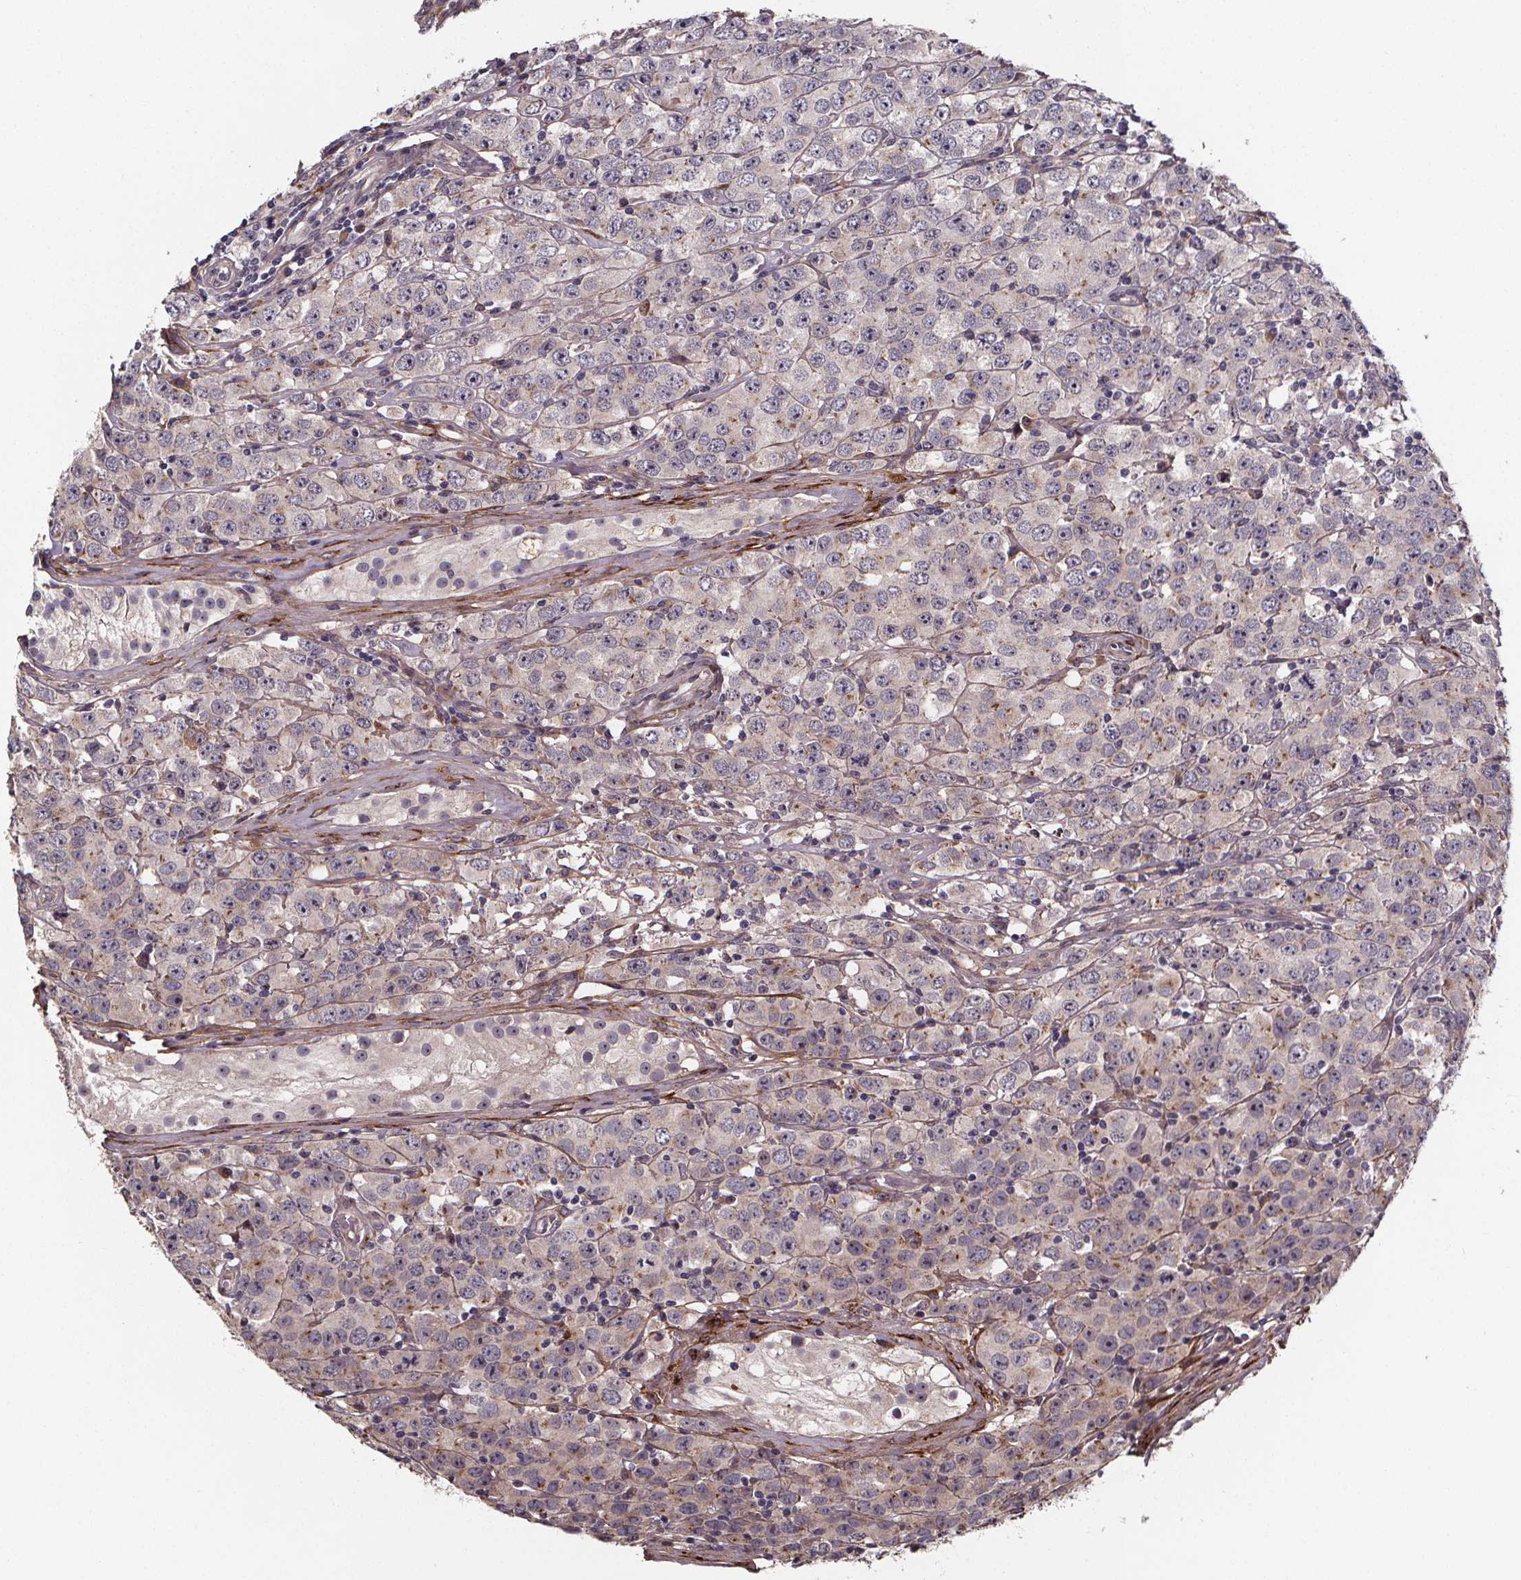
{"staining": {"intensity": "weak", "quantity": "<25%", "location": "cytoplasmic/membranous"}, "tissue": "testis cancer", "cell_type": "Tumor cells", "image_type": "cancer", "snomed": [{"axis": "morphology", "description": "Seminoma, NOS"}, {"axis": "topography", "description": "Testis"}], "caption": "Tumor cells show no significant expression in testis cancer.", "gene": "AEBP1", "patient": {"sex": "male", "age": 52}}